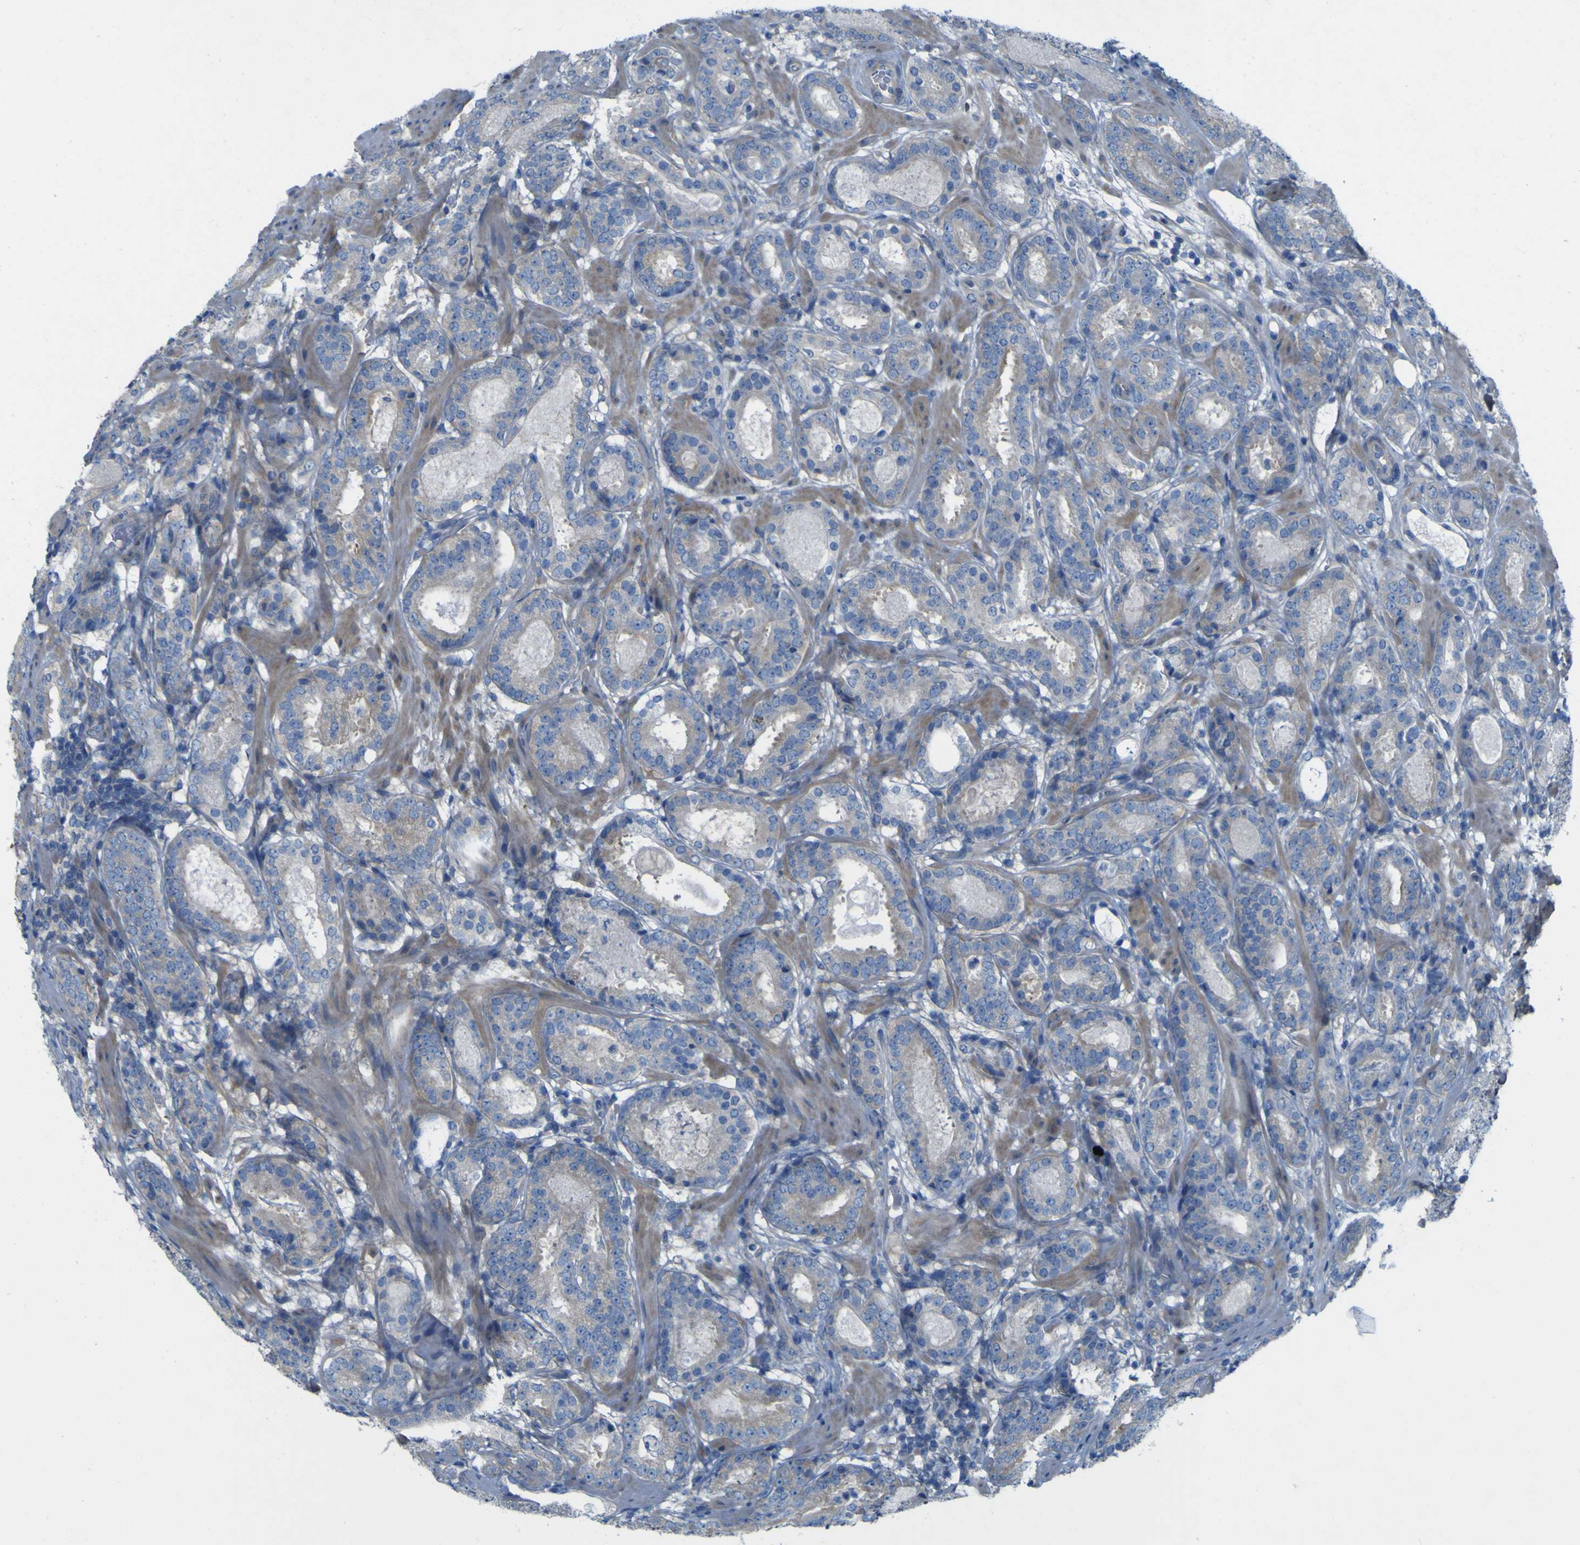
{"staining": {"intensity": "negative", "quantity": "none", "location": "none"}, "tissue": "prostate cancer", "cell_type": "Tumor cells", "image_type": "cancer", "snomed": [{"axis": "morphology", "description": "Adenocarcinoma, Low grade"}, {"axis": "topography", "description": "Prostate"}], "caption": "Human prostate adenocarcinoma (low-grade) stained for a protein using IHC reveals no expression in tumor cells.", "gene": "MYEOV", "patient": {"sex": "male", "age": 69}}